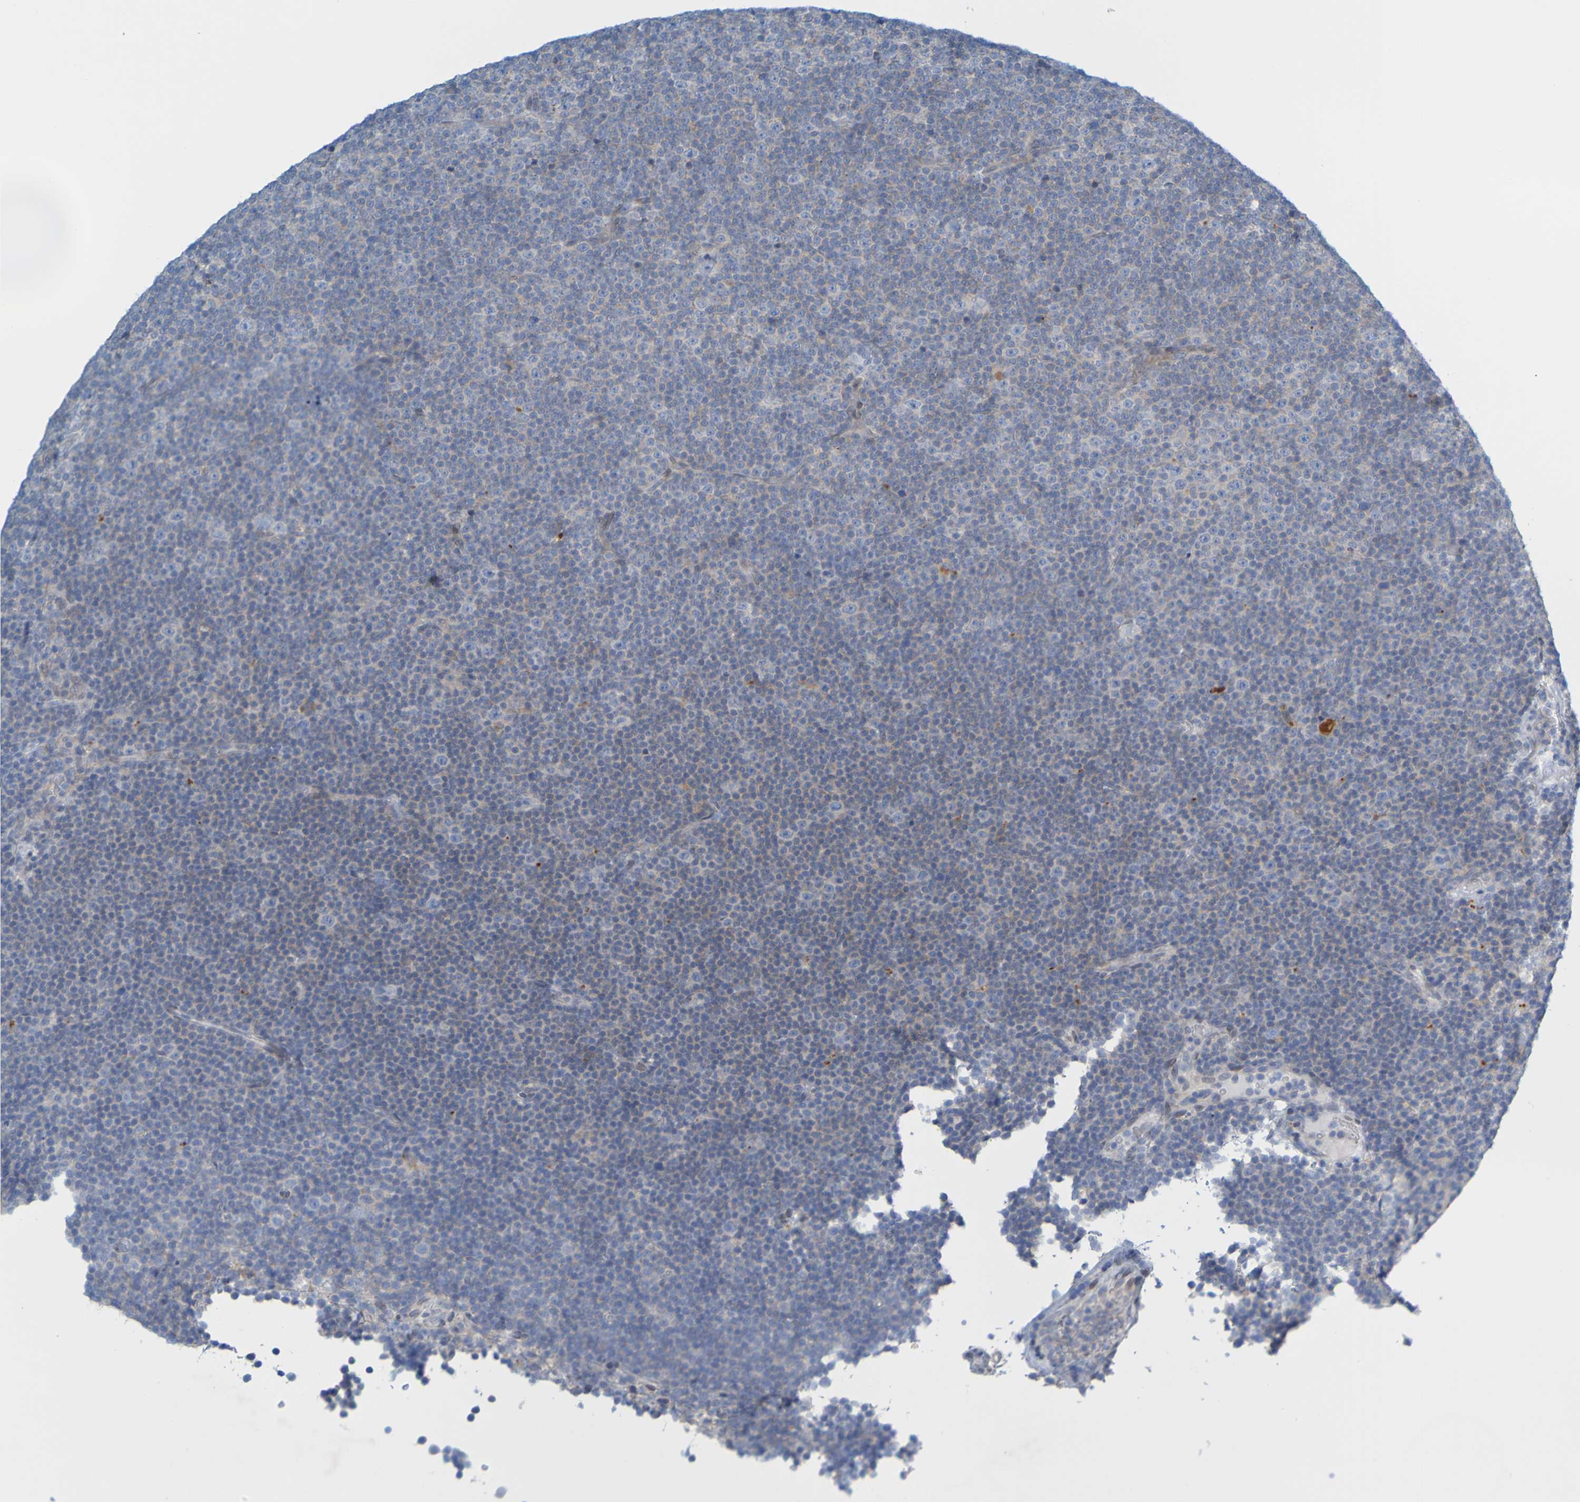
{"staining": {"intensity": "weak", "quantity": "<25%", "location": "cytoplasmic/membranous"}, "tissue": "lymphoma", "cell_type": "Tumor cells", "image_type": "cancer", "snomed": [{"axis": "morphology", "description": "Malignant lymphoma, non-Hodgkin's type, Low grade"}, {"axis": "topography", "description": "Lymph node"}], "caption": "IHC image of human malignant lymphoma, non-Hodgkin's type (low-grade) stained for a protein (brown), which shows no expression in tumor cells.", "gene": "MAG", "patient": {"sex": "female", "age": 67}}